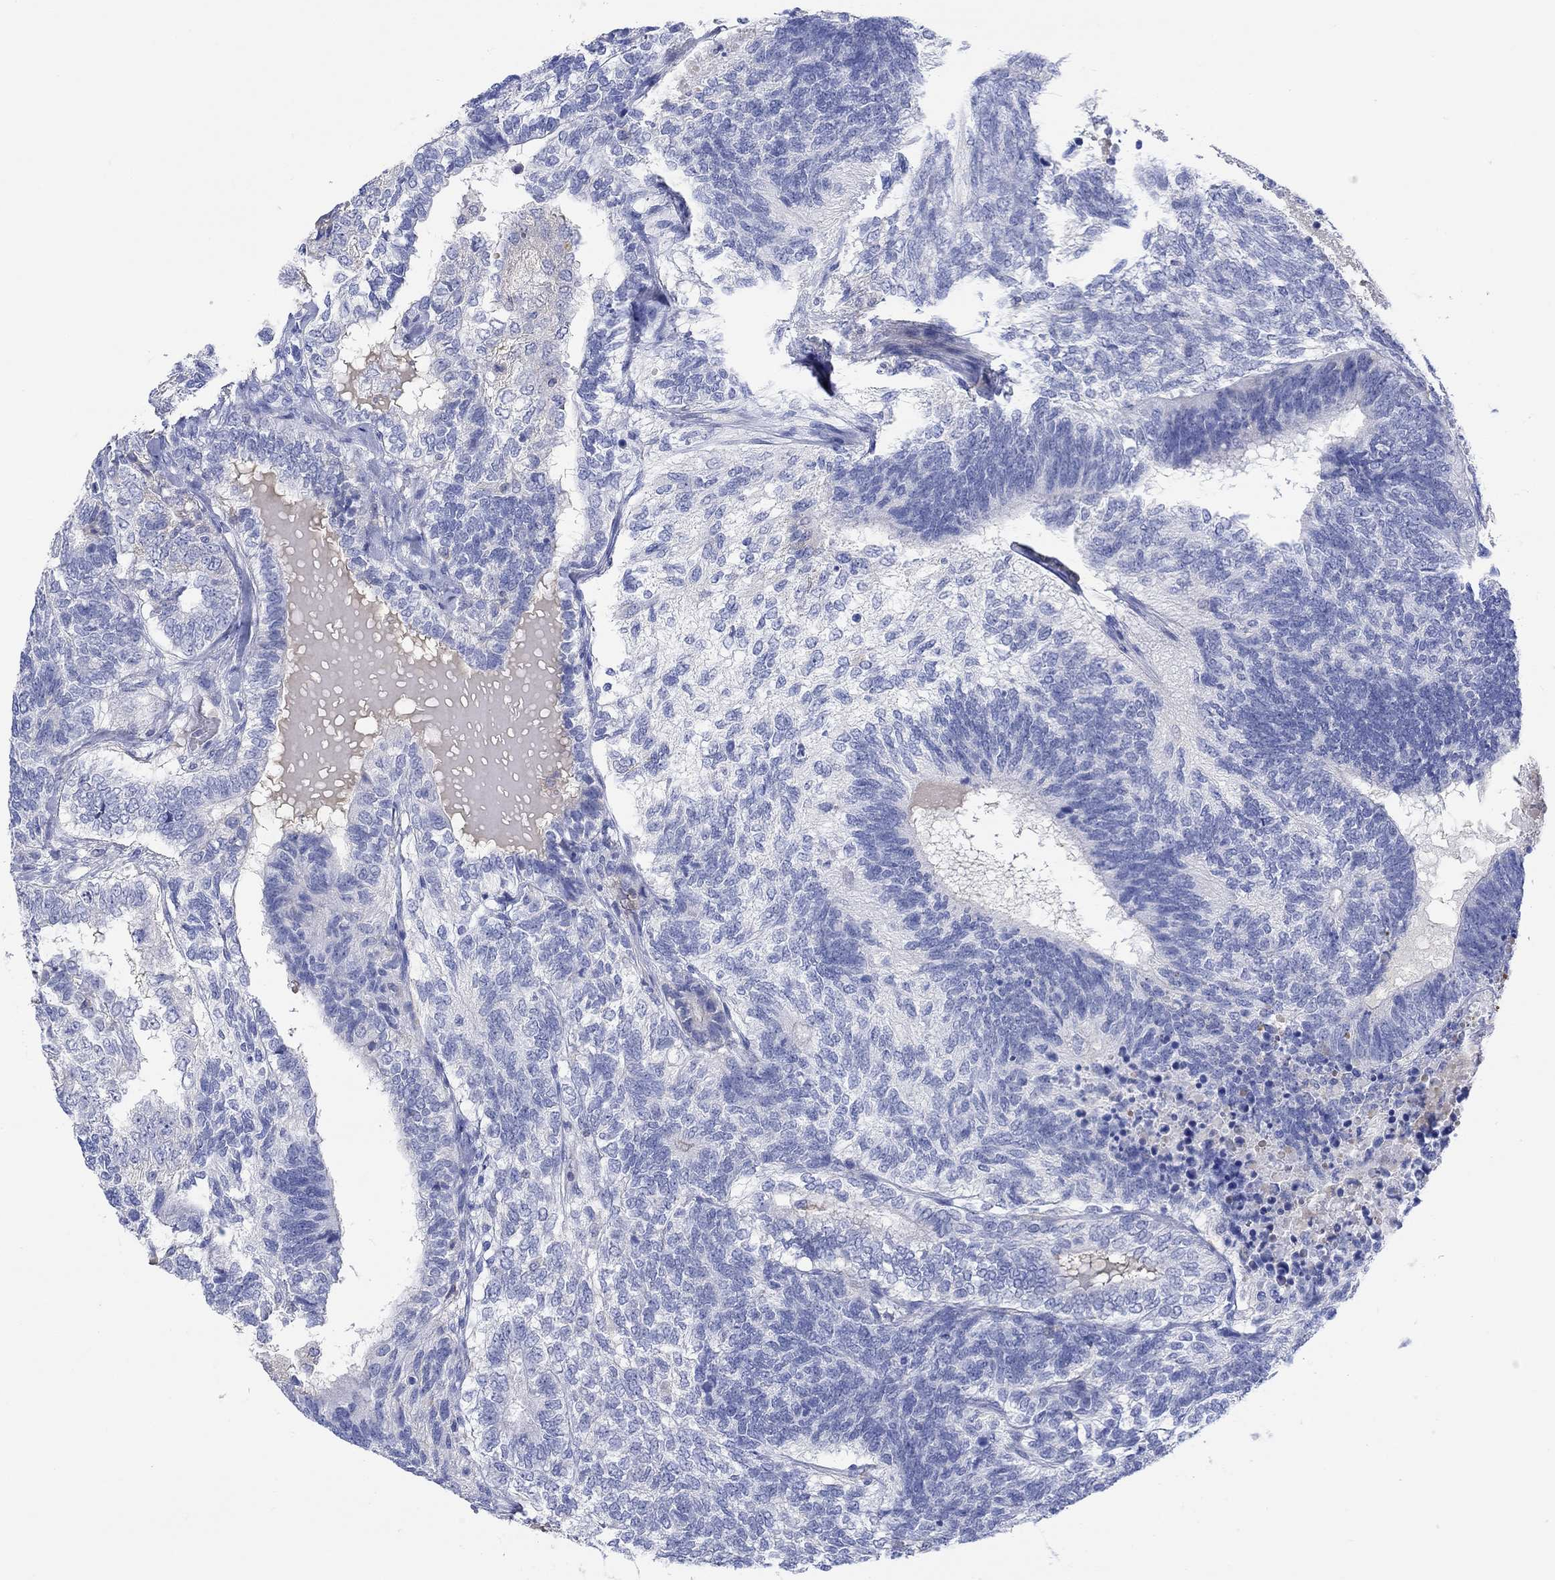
{"staining": {"intensity": "negative", "quantity": "none", "location": "none"}, "tissue": "testis cancer", "cell_type": "Tumor cells", "image_type": "cancer", "snomed": [{"axis": "morphology", "description": "Seminoma, NOS"}, {"axis": "morphology", "description": "Carcinoma, Embryonal, NOS"}, {"axis": "topography", "description": "Testis"}], "caption": "This is a micrograph of IHC staining of seminoma (testis), which shows no staining in tumor cells. (DAB (3,3'-diaminobenzidine) immunohistochemistry (IHC) with hematoxylin counter stain).", "gene": "GCM1", "patient": {"sex": "male", "age": 41}}